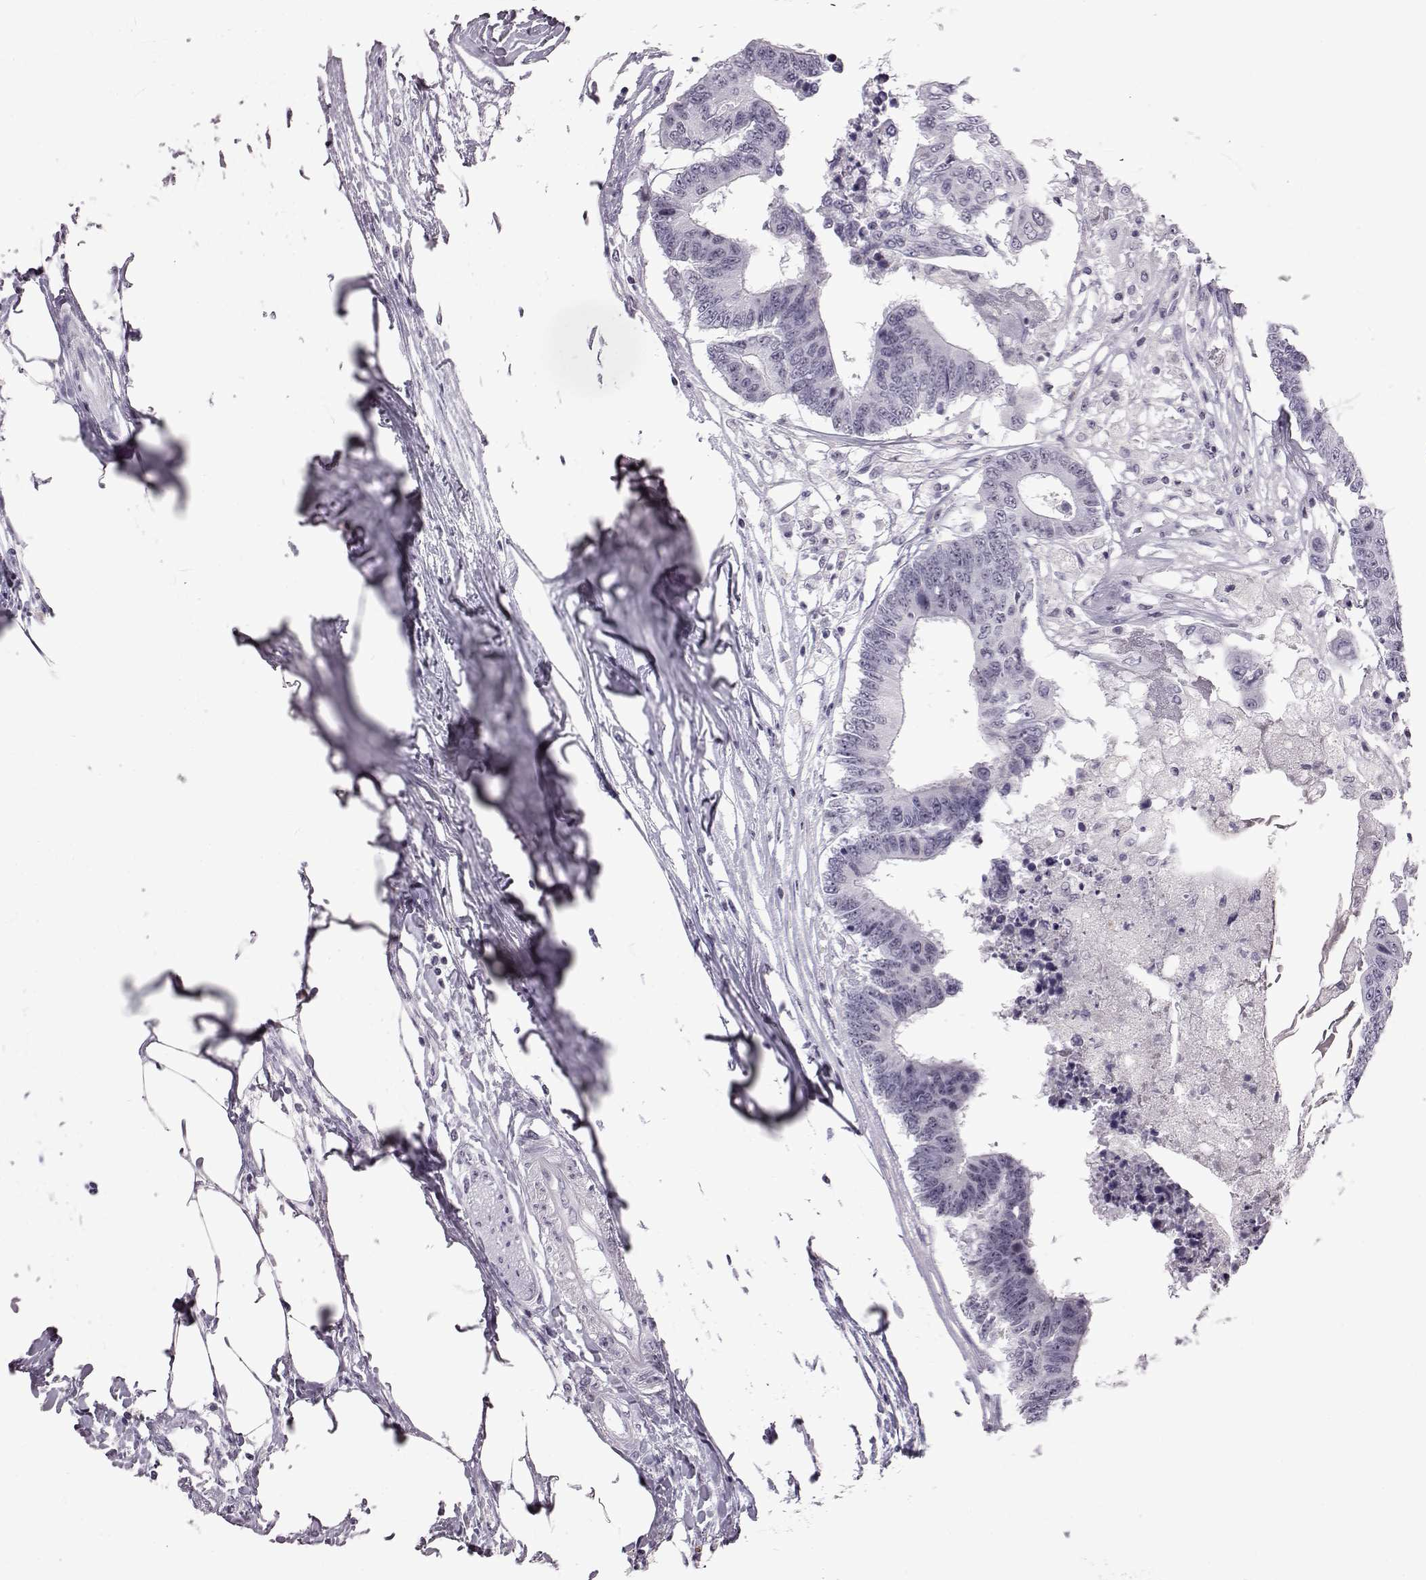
{"staining": {"intensity": "negative", "quantity": "none", "location": "none"}, "tissue": "colorectal cancer", "cell_type": "Tumor cells", "image_type": "cancer", "snomed": [{"axis": "morphology", "description": "Adenocarcinoma, NOS"}, {"axis": "topography", "description": "Colon"}], "caption": "Immunohistochemistry micrograph of human colorectal adenocarcinoma stained for a protein (brown), which demonstrates no positivity in tumor cells.", "gene": "ADGRG2", "patient": {"sex": "female", "age": 48}}